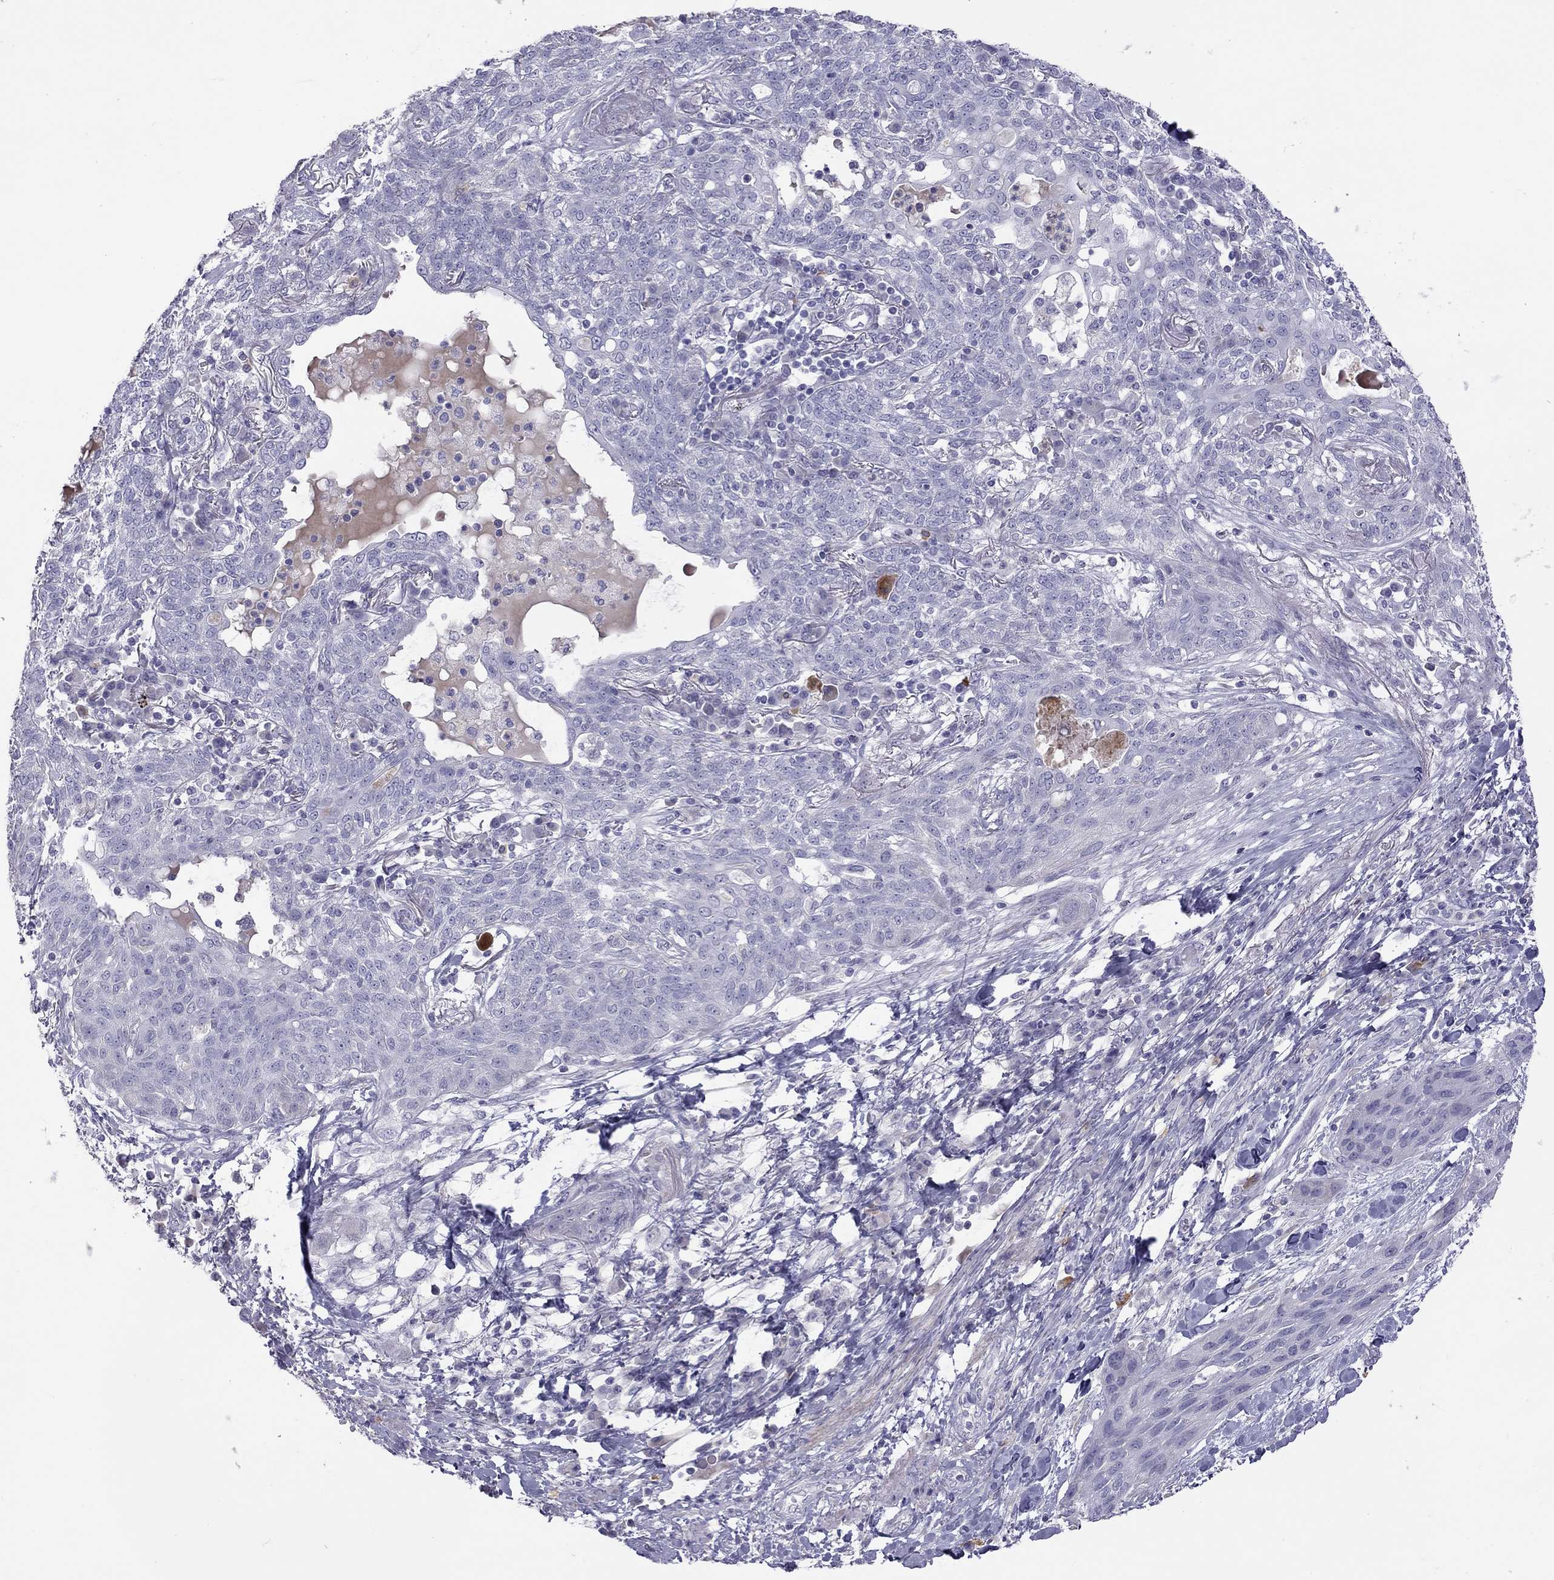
{"staining": {"intensity": "negative", "quantity": "none", "location": "none"}, "tissue": "lung cancer", "cell_type": "Tumor cells", "image_type": "cancer", "snomed": [{"axis": "morphology", "description": "Squamous cell carcinoma, NOS"}, {"axis": "topography", "description": "Lung"}], "caption": "There is no significant staining in tumor cells of lung cancer (squamous cell carcinoma). Nuclei are stained in blue.", "gene": "STAR", "patient": {"sex": "female", "age": 70}}